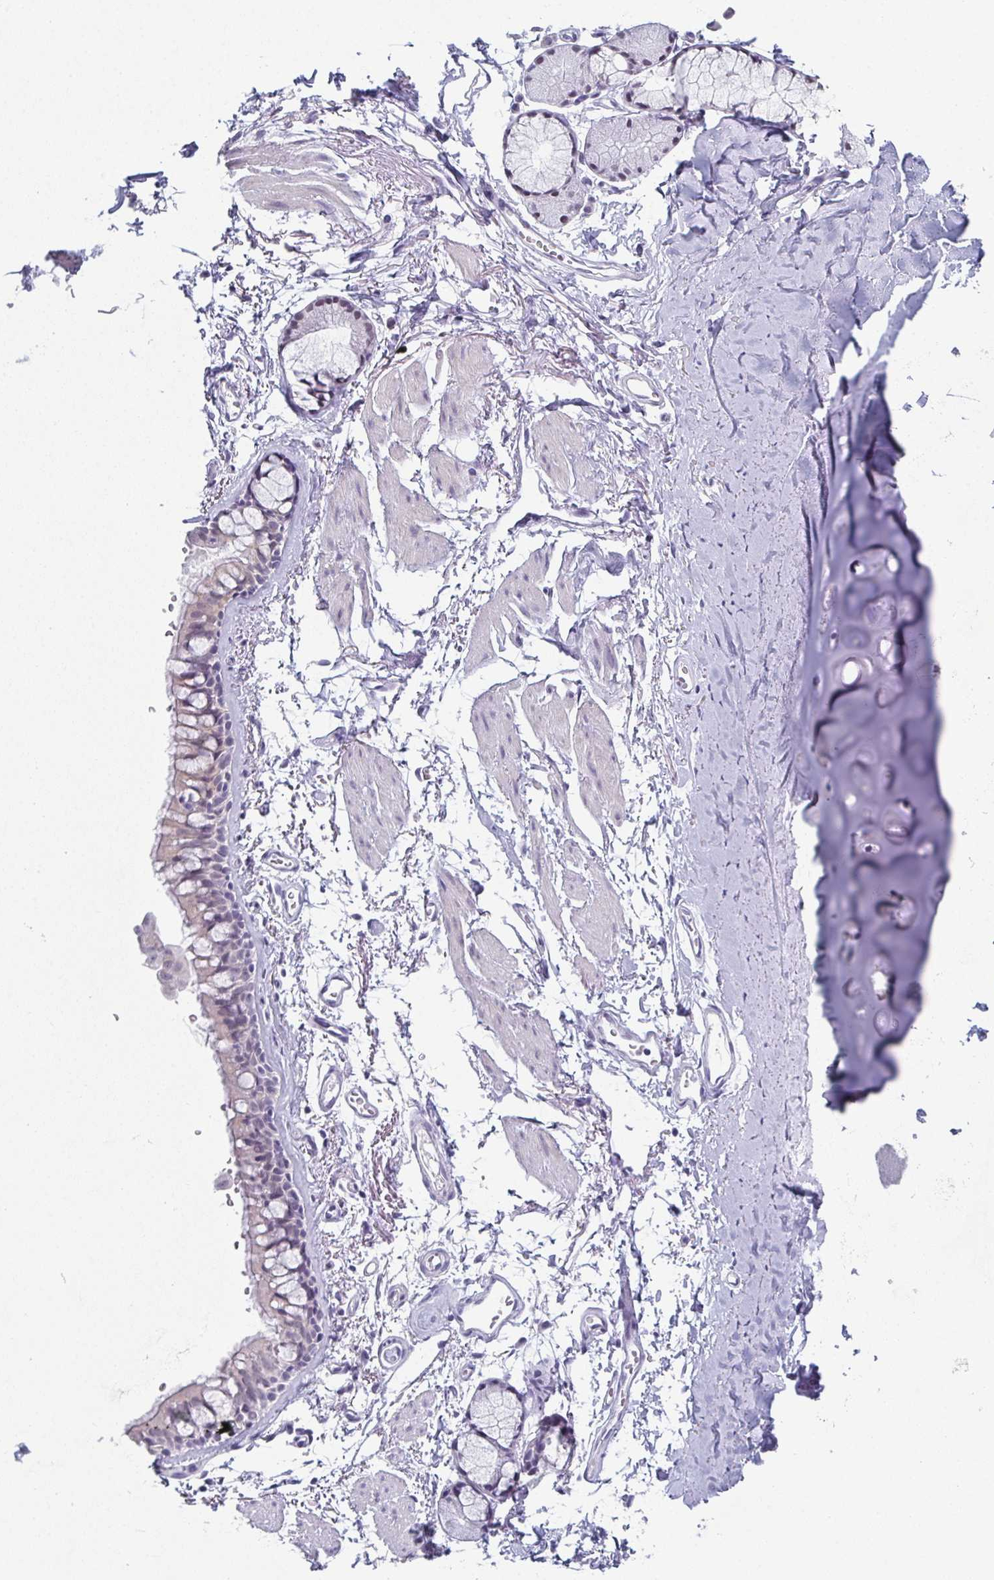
{"staining": {"intensity": "negative", "quantity": "none", "location": "none"}, "tissue": "adipose tissue", "cell_type": "Adipocytes", "image_type": "normal", "snomed": [{"axis": "morphology", "description": "Normal tissue, NOS"}, {"axis": "topography", "description": "Cartilage tissue"}, {"axis": "topography", "description": "Bronchus"}], "caption": "Immunohistochemistry image of normal adipose tissue: adipose tissue stained with DAB (3,3'-diaminobenzidine) demonstrates no significant protein expression in adipocytes.", "gene": "PYCR3", "patient": {"sex": "female", "age": 79}}